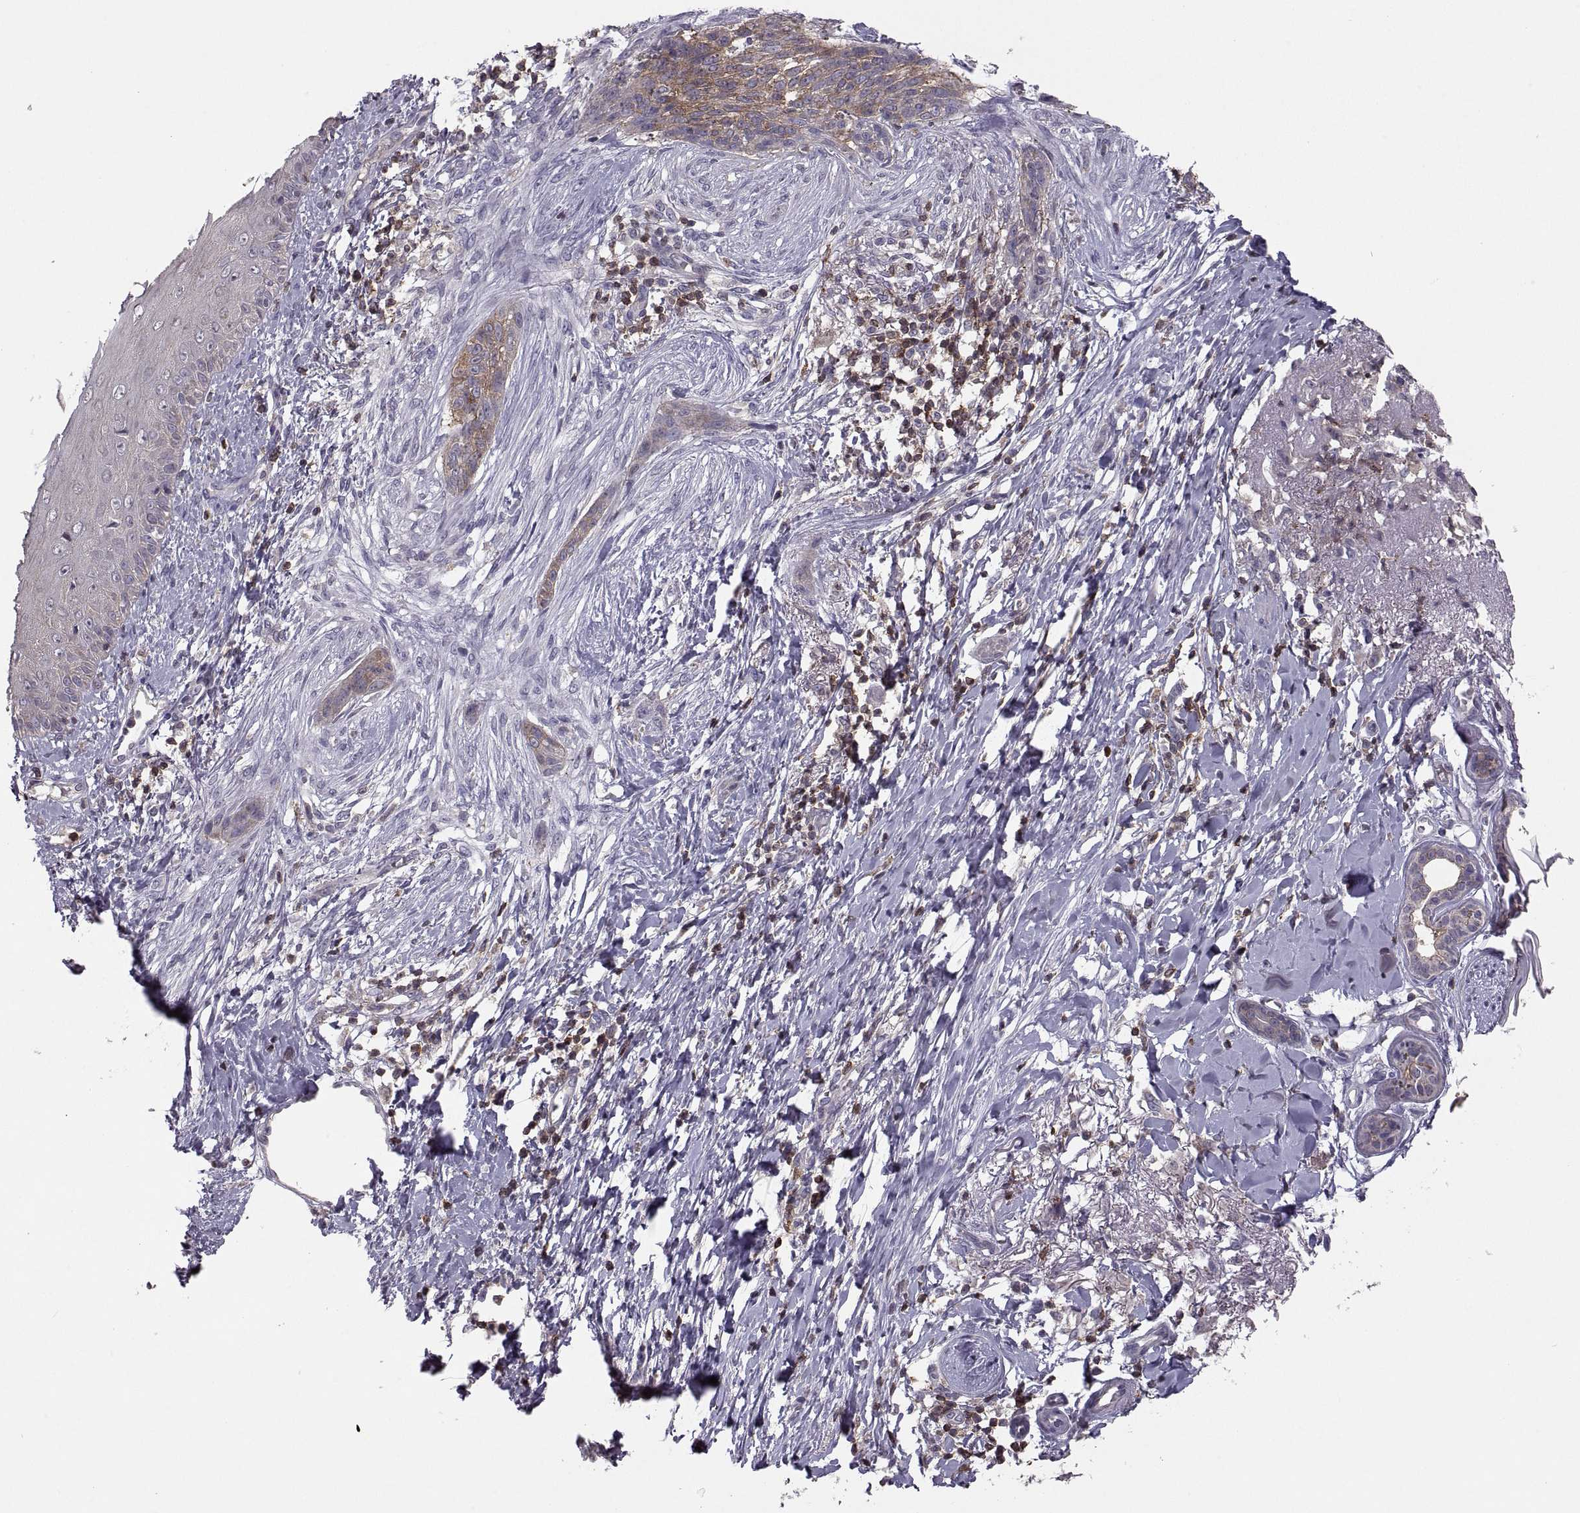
{"staining": {"intensity": "moderate", "quantity": "<25%", "location": "cytoplasmic/membranous"}, "tissue": "skin cancer", "cell_type": "Tumor cells", "image_type": "cancer", "snomed": [{"axis": "morphology", "description": "Normal tissue, NOS"}, {"axis": "morphology", "description": "Basal cell carcinoma"}, {"axis": "topography", "description": "Skin"}], "caption": "High-power microscopy captured an immunohistochemistry (IHC) micrograph of basal cell carcinoma (skin), revealing moderate cytoplasmic/membranous staining in about <25% of tumor cells.", "gene": "EZR", "patient": {"sex": "male", "age": 84}}